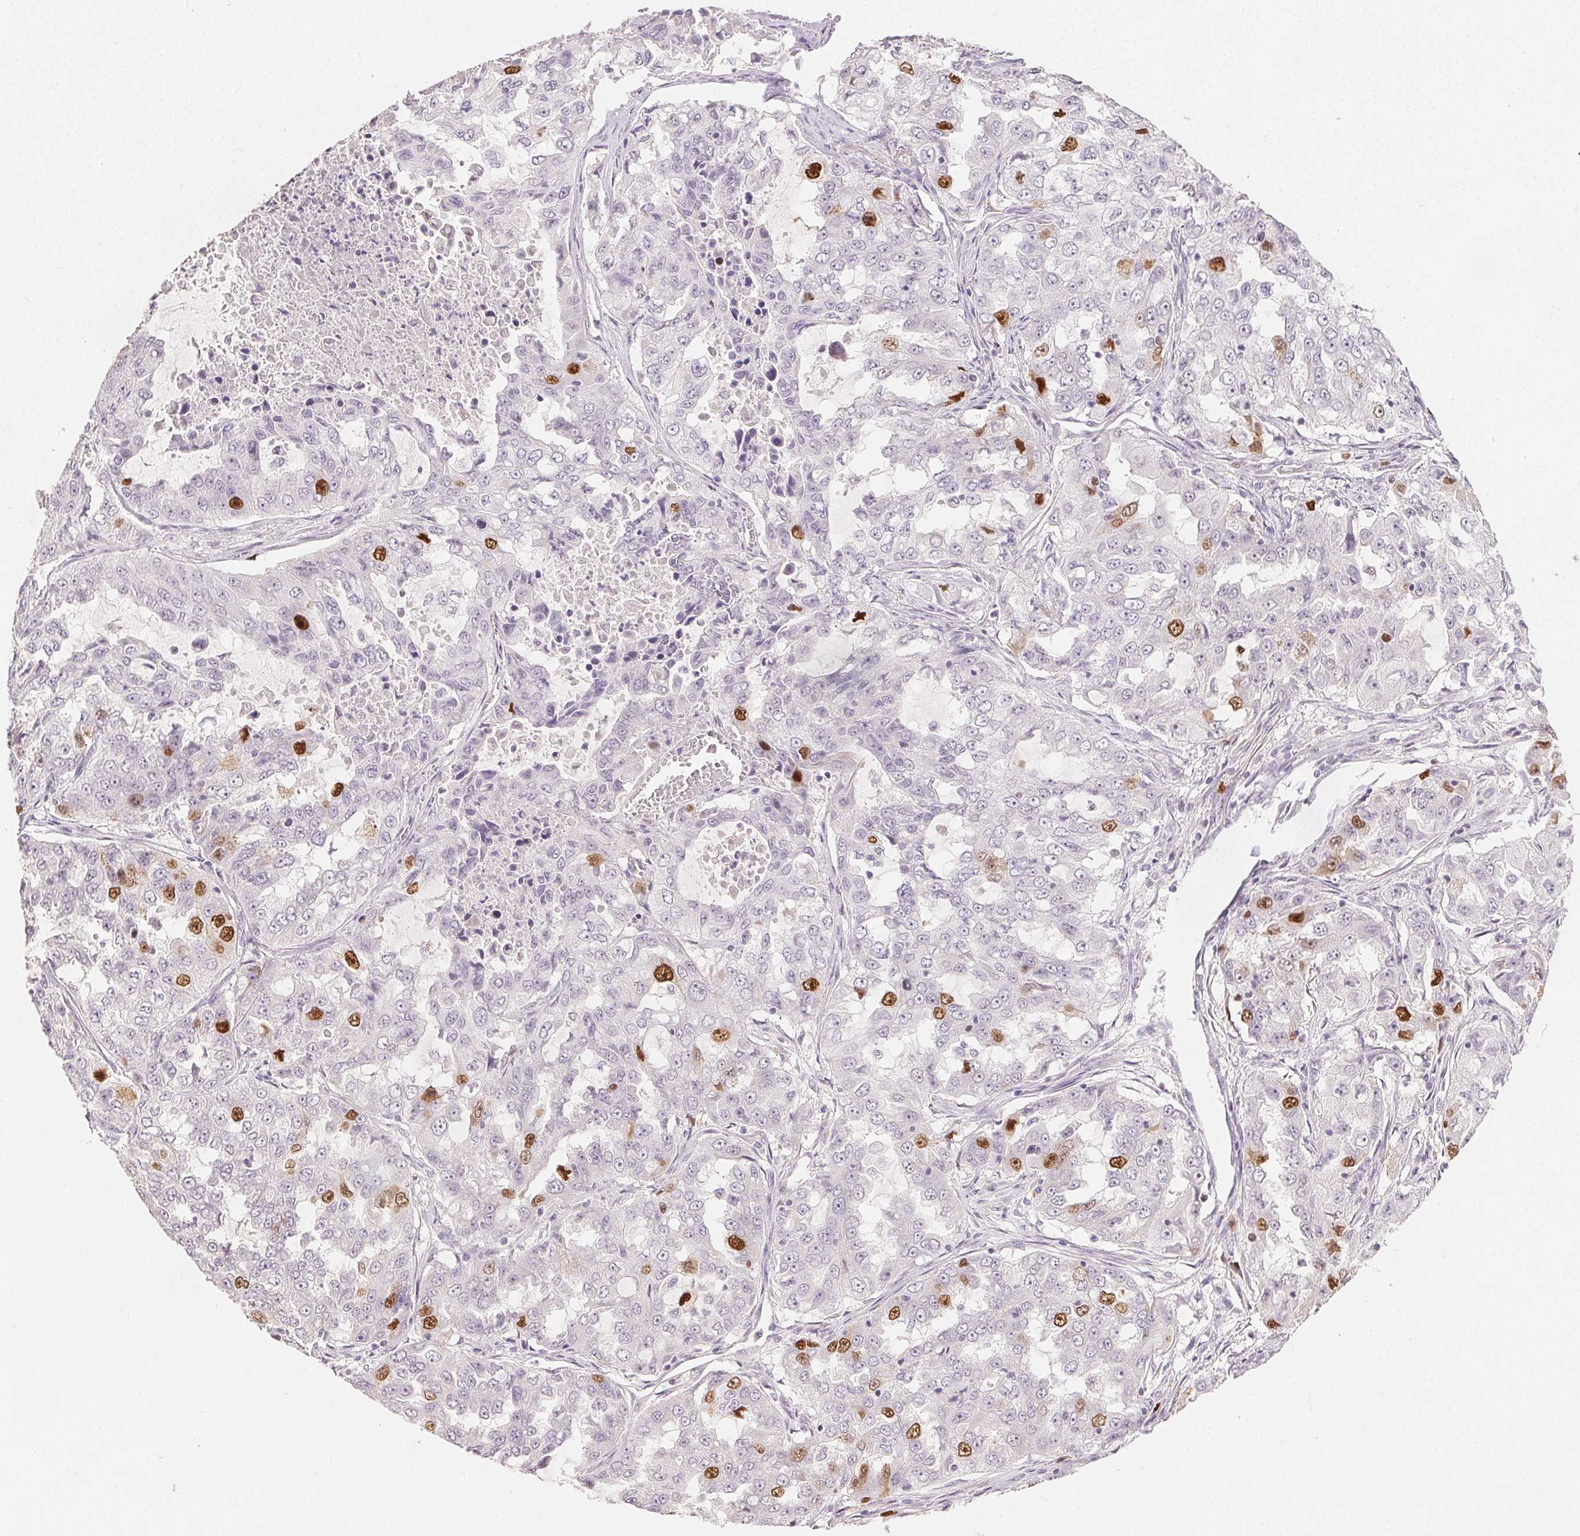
{"staining": {"intensity": "moderate", "quantity": "<25%", "location": "nuclear"}, "tissue": "lung cancer", "cell_type": "Tumor cells", "image_type": "cancer", "snomed": [{"axis": "morphology", "description": "Adenocarcinoma, NOS"}, {"axis": "topography", "description": "Lung"}], "caption": "A high-resolution histopathology image shows IHC staining of lung cancer, which demonstrates moderate nuclear expression in about <25% of tumor cells.", "gene": "ANLN", "patient": {"sex": "female", "age": 61}}